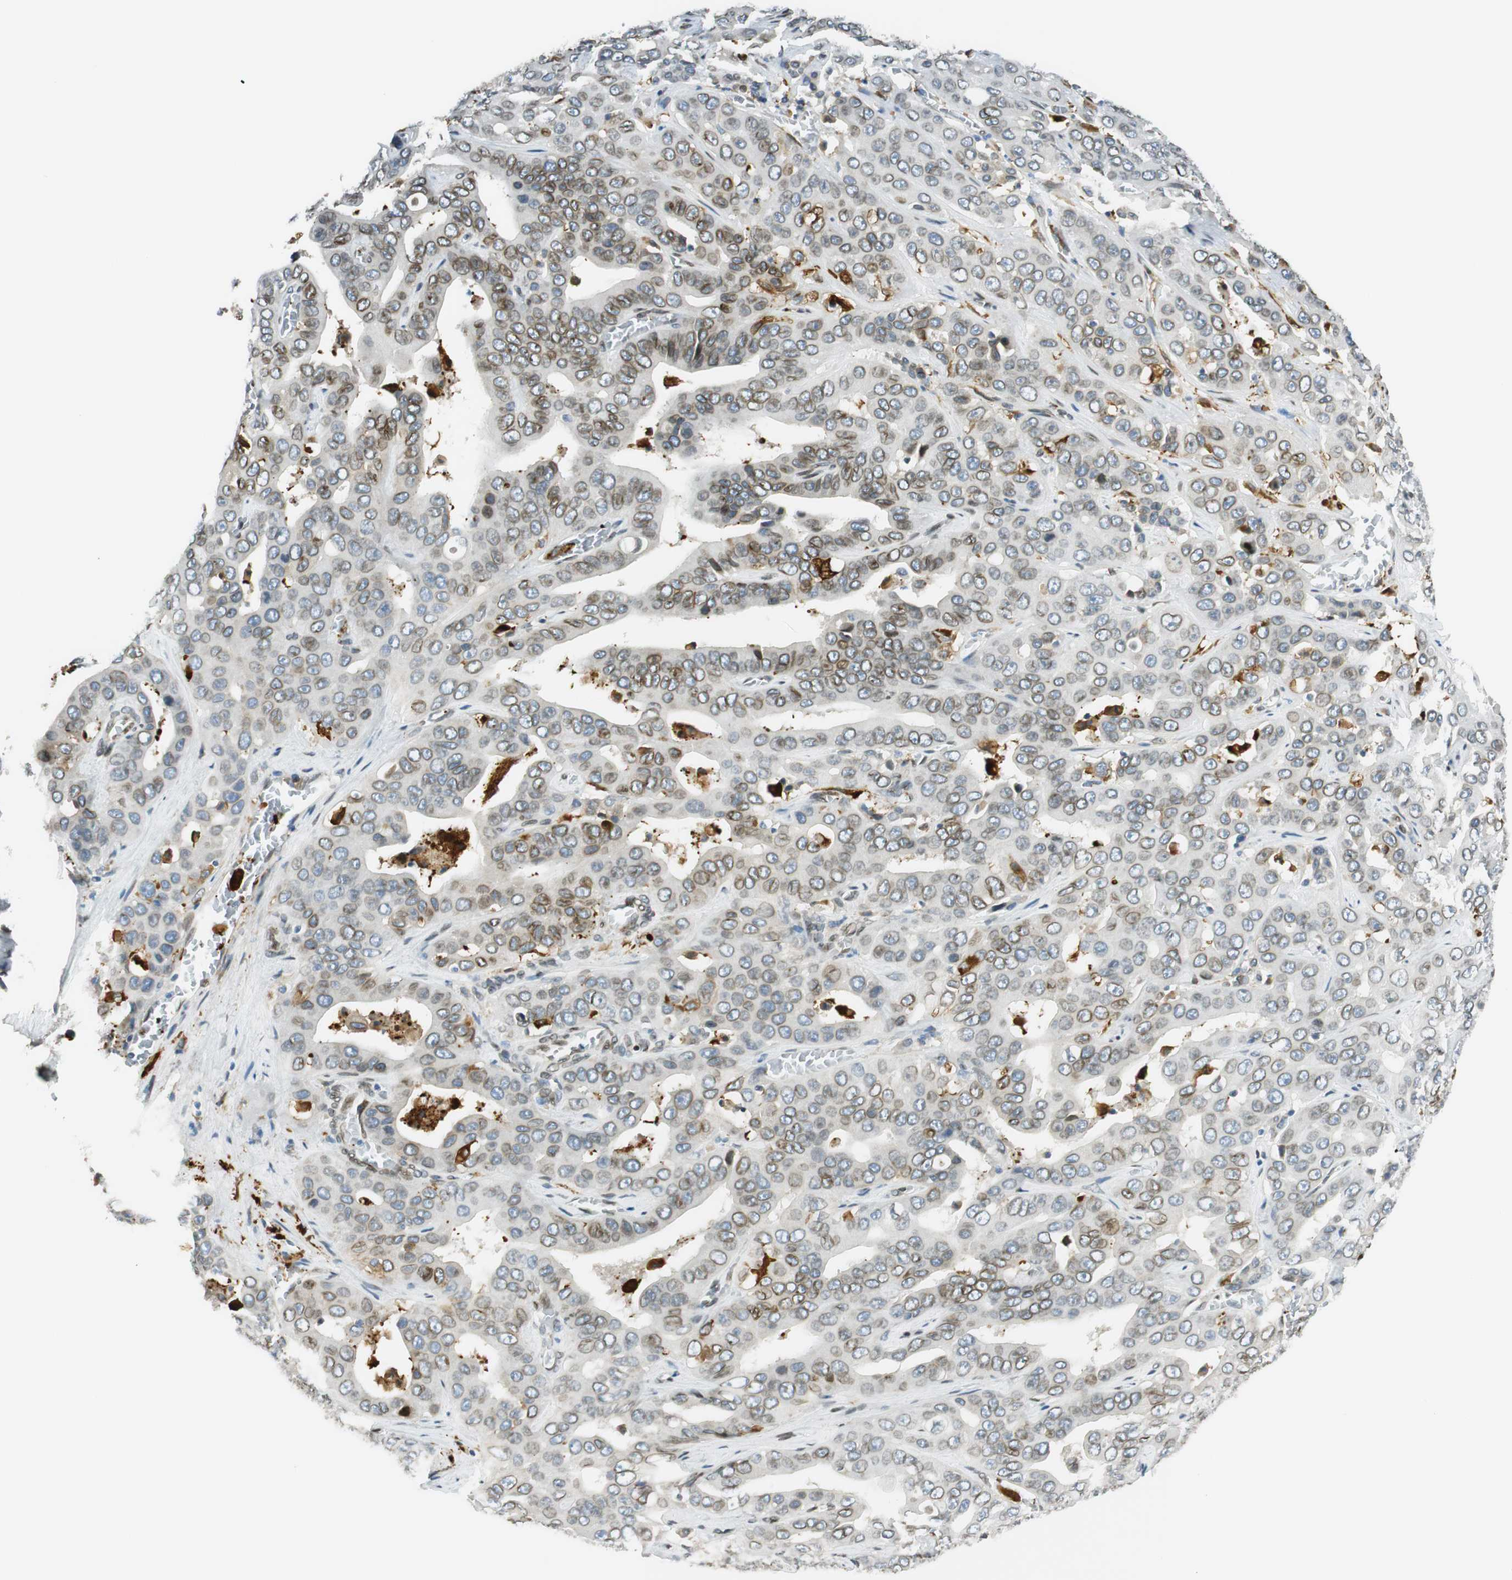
{"staining": {"intensity": "moderate", "quantity": "25%-75%", "location": "nuclear"}, "tissue": "liver cancer", "cell_type": "Tumor cells", "image_type": "cancer", "snomed": [{"axis": "morphology", "description": "Cholangiocarcinoma"}, {"axis": "topography", "description": "Liver"}], "caption": "An image showing moderate nuclear positivity in about 25%-75% of tumor cells in liver cancer (cholangiocarcinoma), as visualized by brown immunohistochemical staining.", "gene": "TMEM260", "patient": {"sex": "female", "age": 52}}